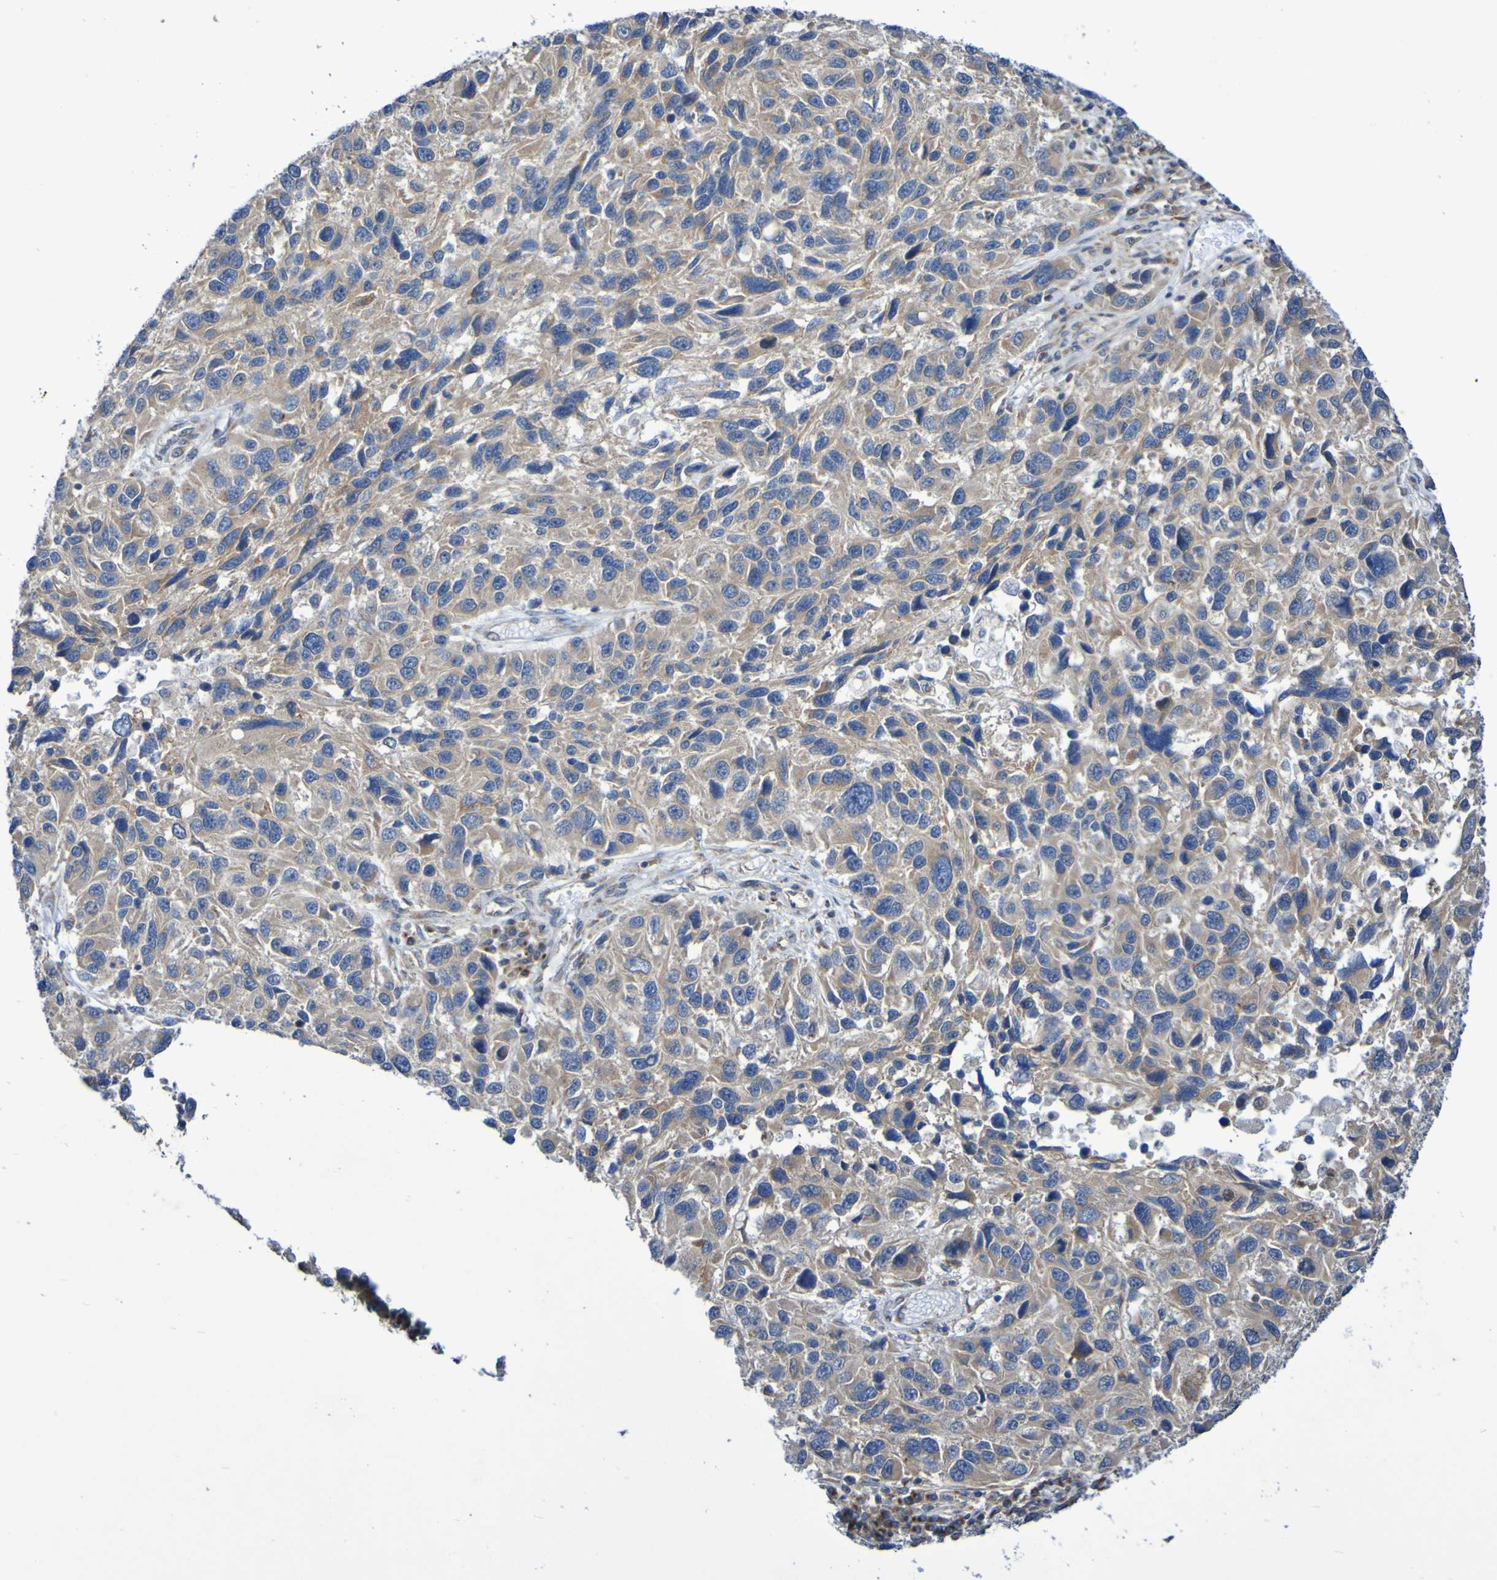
{"staining": {"intensity": "weak", "quantity": ">75%", "location": "cytoplasmic/membranous"}, "tissue": "melanoma", "cell_type": "Tumor cells", "image_type": "cancer", "snomed": [{"axis": "morphology", "description": "Malignant melanoma, NOS"}, {"axis": "topography", "description": "Skin"}], "caption": "DAB (3,3'-diaminobenzidine) immunohistochemical staining of malignant melanoma displays weak cytoplasmic/membranous protein positivity in about >75% of tumor cells. The staining was performed using DAB, with brown indicating positive protein expression. Nuclei are stained blue with hematoxylin.", "gene": "LMBRD2", "patient": {"sex": "male", "age": 53}}